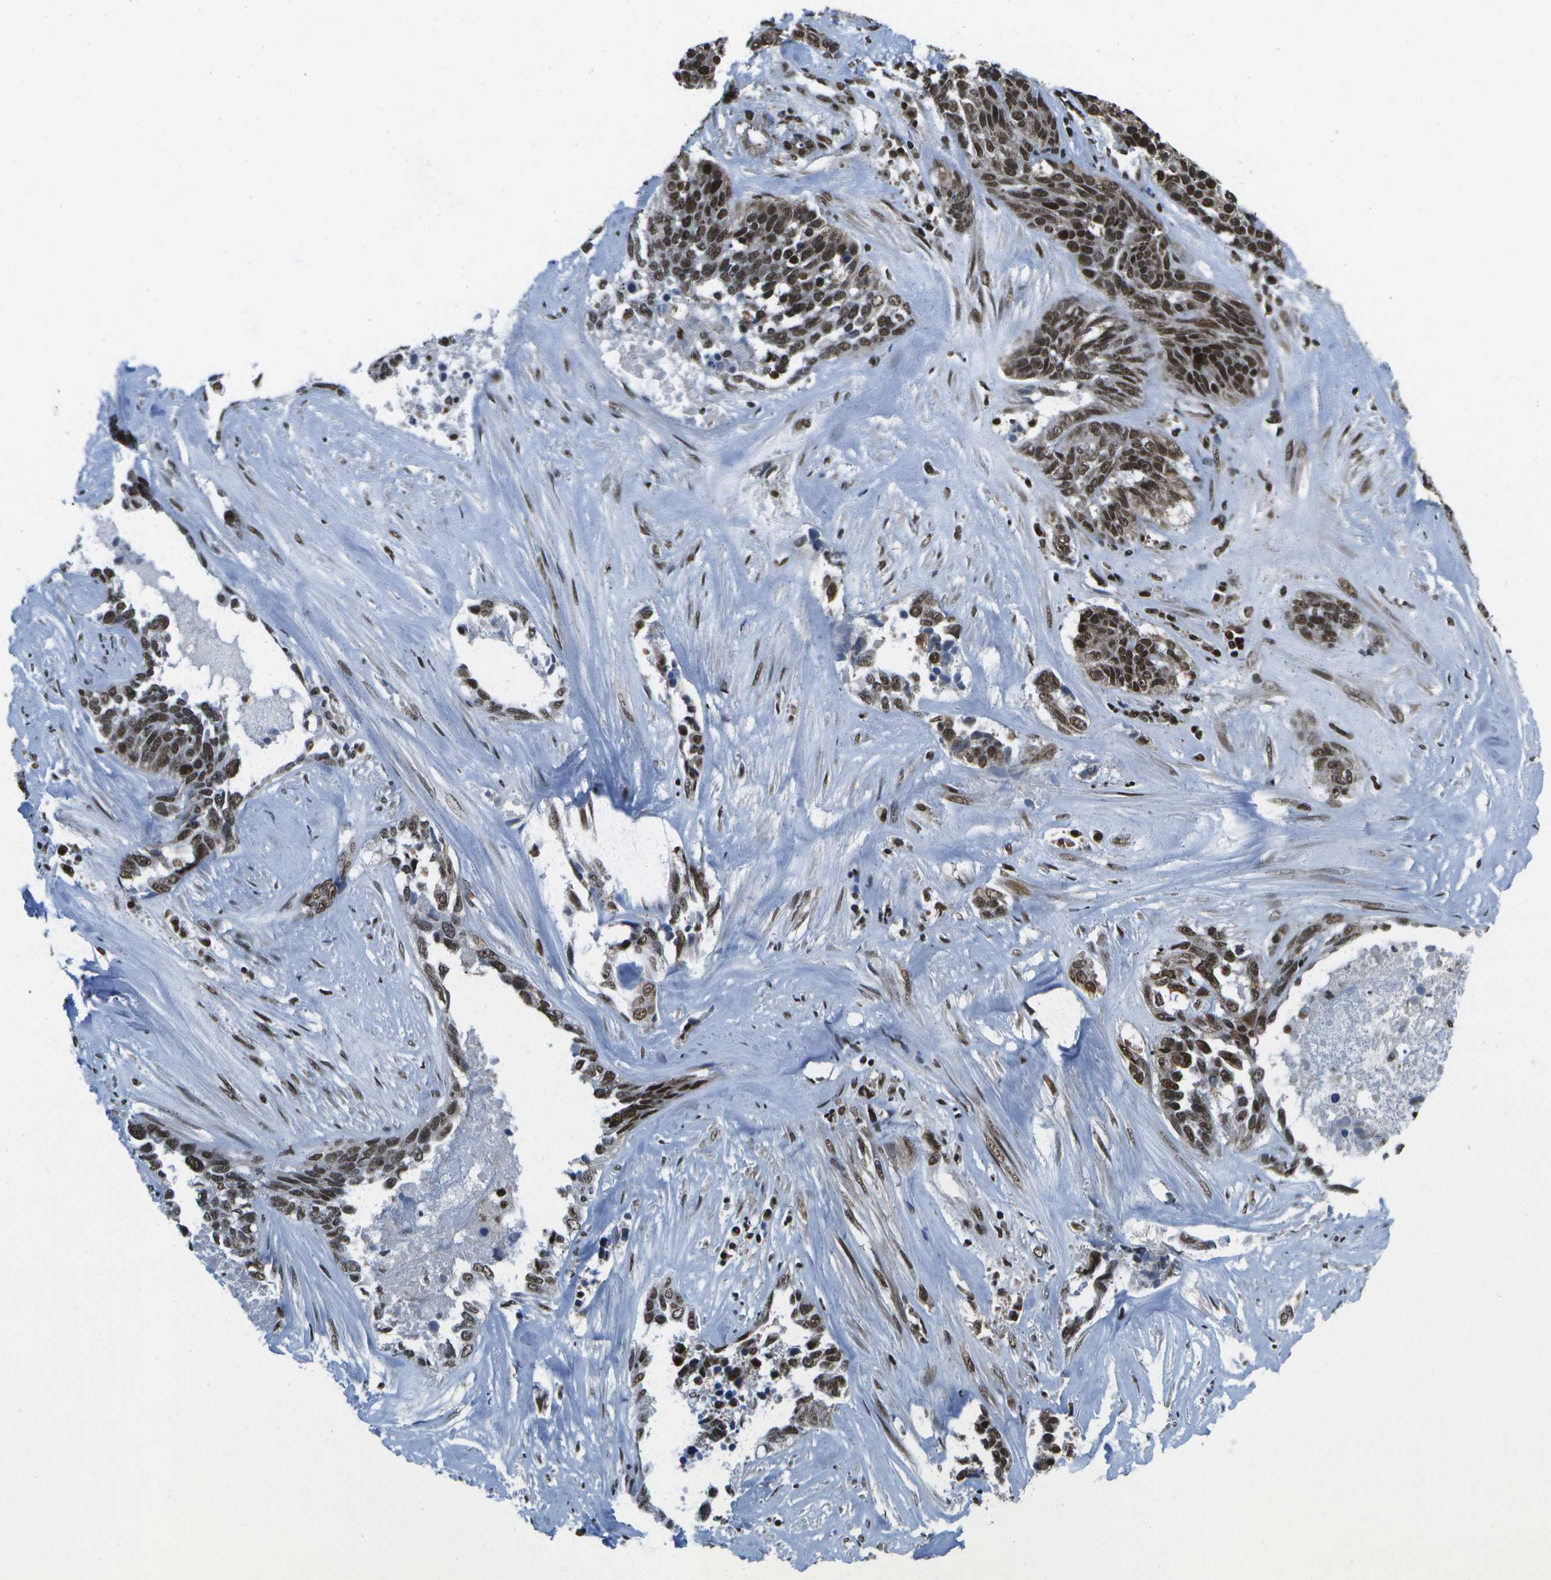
{"staining": {"intensity": "strong", "quantity": ">75%", "location": "nuclear"}, "tissue": "ovarian cancer", "cell_type": "Tumor cells", "image_type": "cancer", "snomed": [{"axis": "morphology", "description": "Cystadenocarcinoma, serous, NOS"}, {"axis": "topography", "description": "Ovary"}], "caption": "A high-resolution micrograph shows immunohistochemistry staining of serous cystadenocarcinoma (ovarian), which reveals strong nuclear expression in approximately >75% of tumor cells. (DAB (3,3'-diaminobenzidine) IHC with brightfield microscopy, high magnification).", "gene": "NSRP1", "patient": {"sex": "female", "age": 44}}